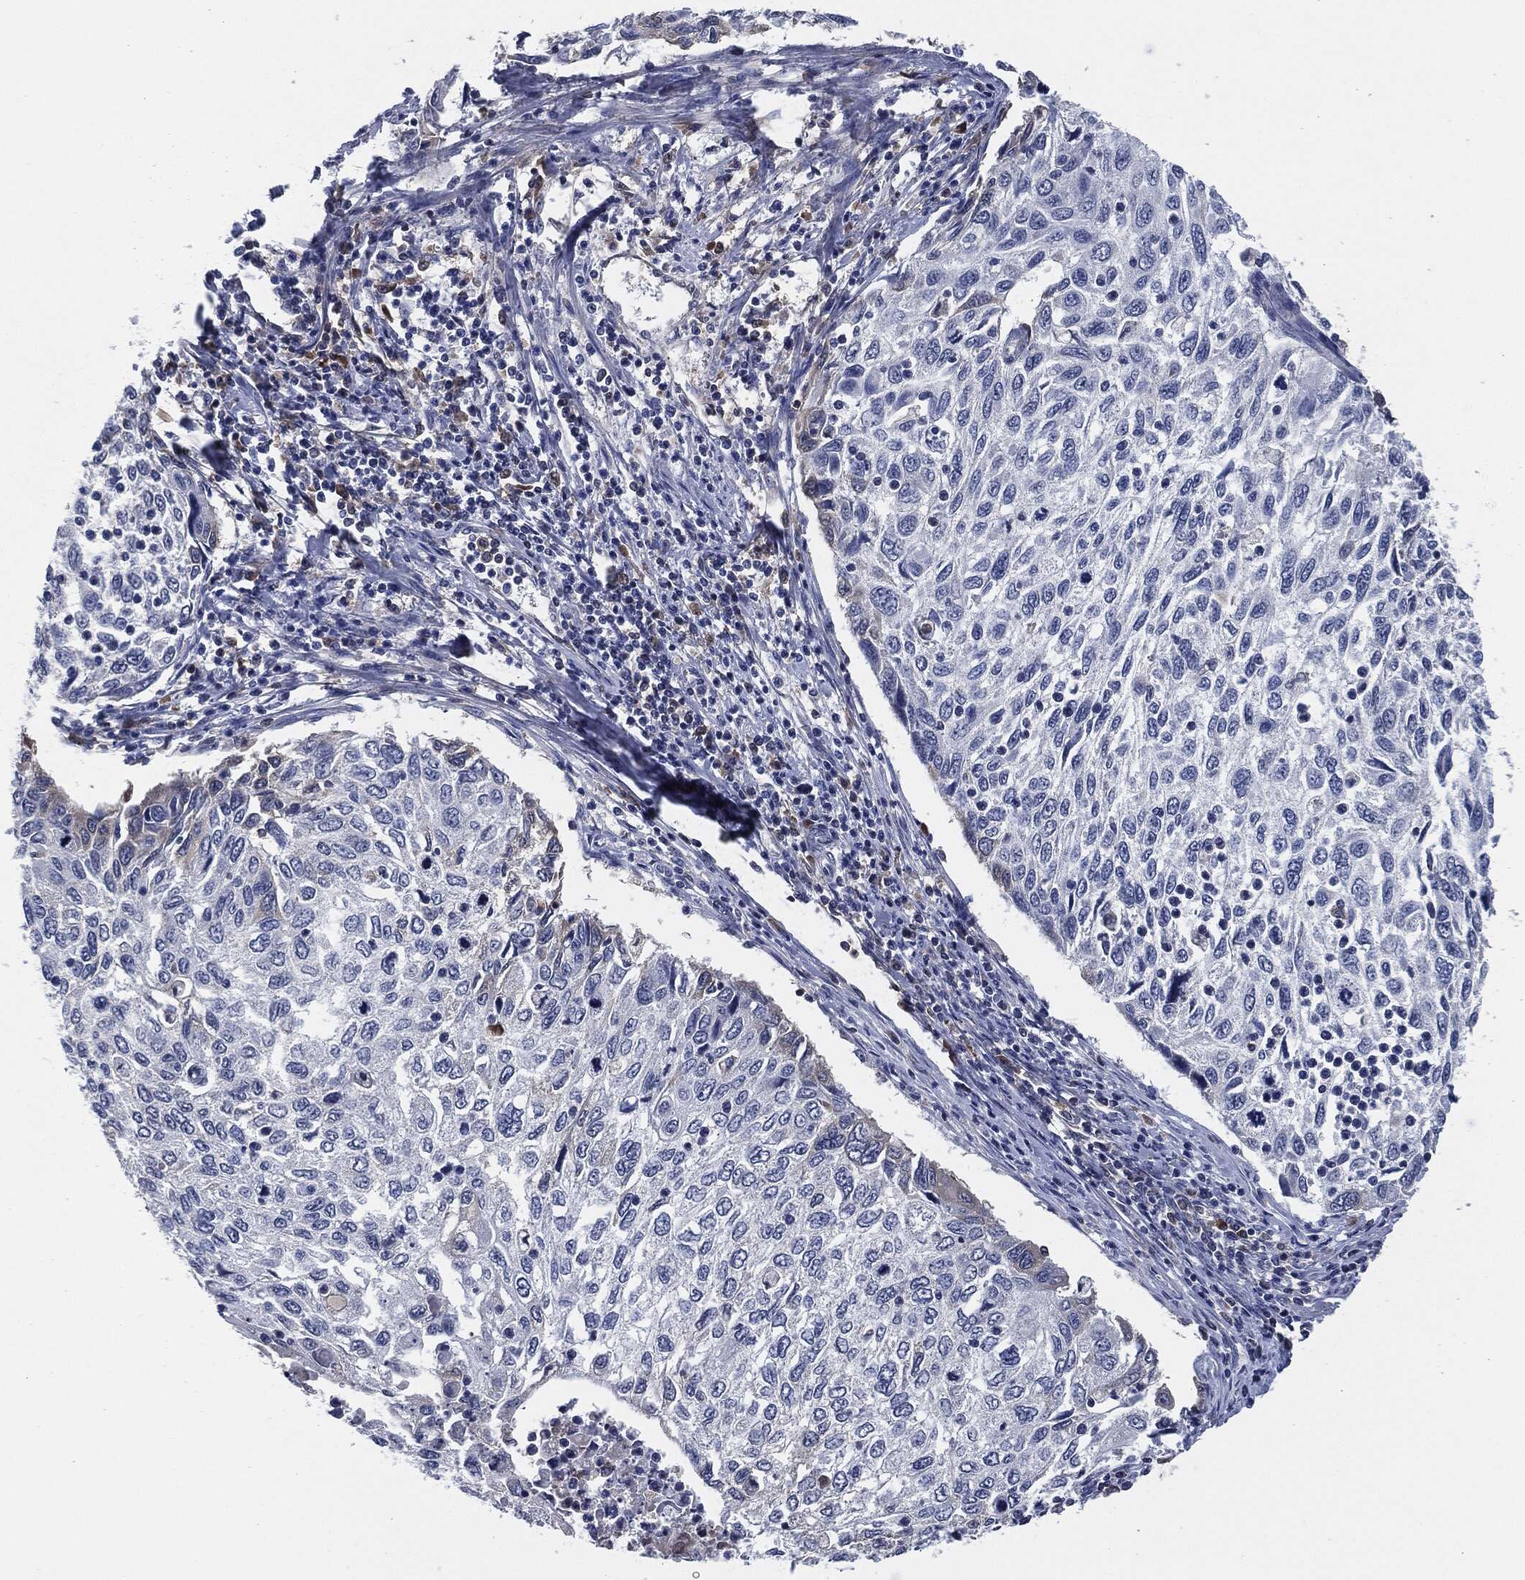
{"staining": {"intensity": "negative", "quantity": "none", "location": "none"}, "tissue": "cervical cancer", "cell_type": "Tumor cells", "image_type": "cancer", "snomed": [{"axis": "morphology", "description": "Squamous cell carcinoma, NOS"}, {"axis": "topography", "description": "Cervix"}], "caption": "The immunohistochemistry (IHC) micrograph has no significant positivity in tumor cells of cervical cancer tissue.", "gene": "IL2RG", "patient": {"sex": "female", "age": 70}}